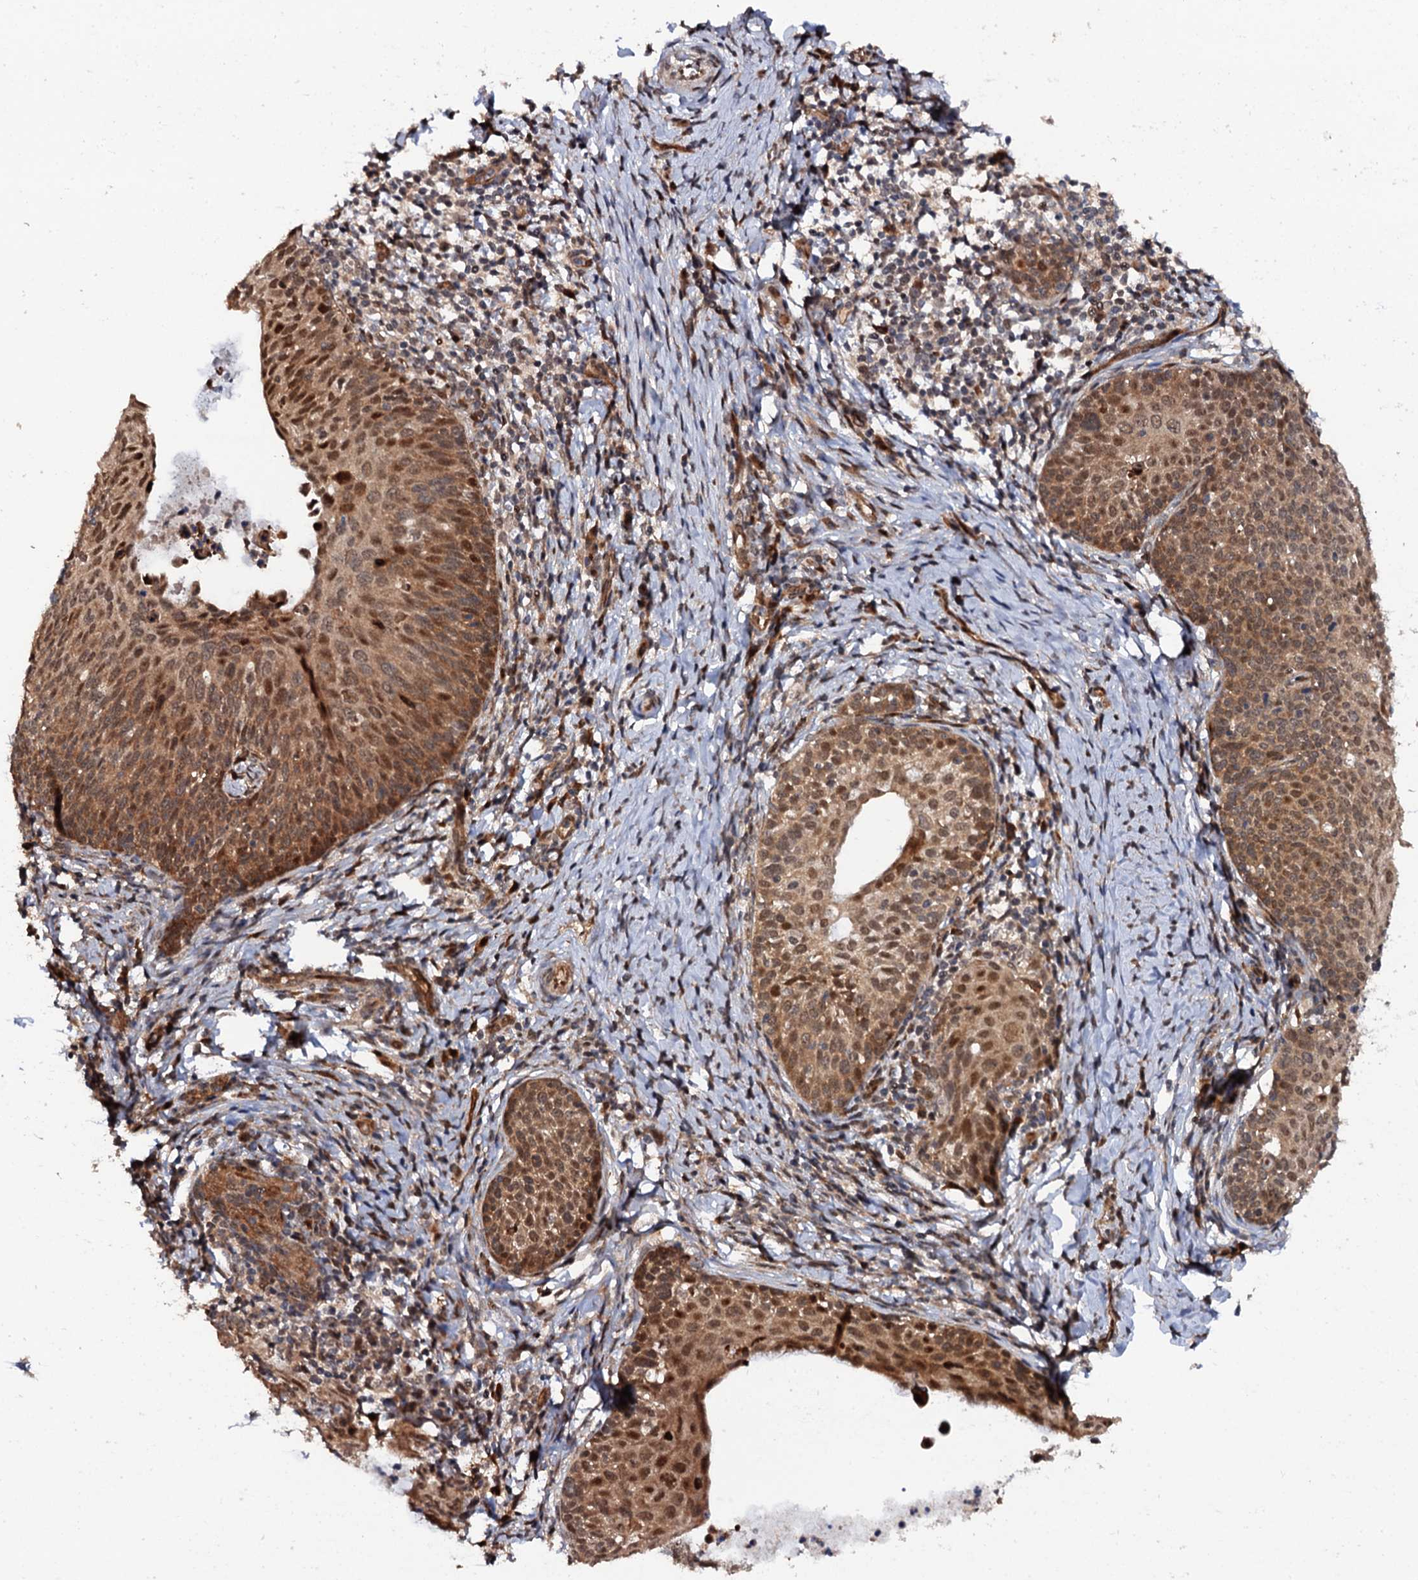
{"staining": {"intensity": "moderate", "quantity": ">75%", "location": "cytoplasmic/membranous,nuclear"}, "tissue": "cervical cancer", "cell_type": "Tumor cells", "image_type": "cancer", "snomed": [{"axis": "morphology", "description": "Squamous cell carcinoma, NOS"}, {"axis": "topography", "description": "Cervix"}], "caption": "Immunohistochemistry photomicrograph of neoplastic tissue: cervical cancer stained using immunohistochemistry reveals medium levels of moderate protein expression localized specifically in the cytoplasmic/membranous and nuclear of tumor cells, appearing as a cytoplasmic/membranous and nuclear brown color.", "gene": "CDC23", "patient": {"sex": "female", "age": 52}}